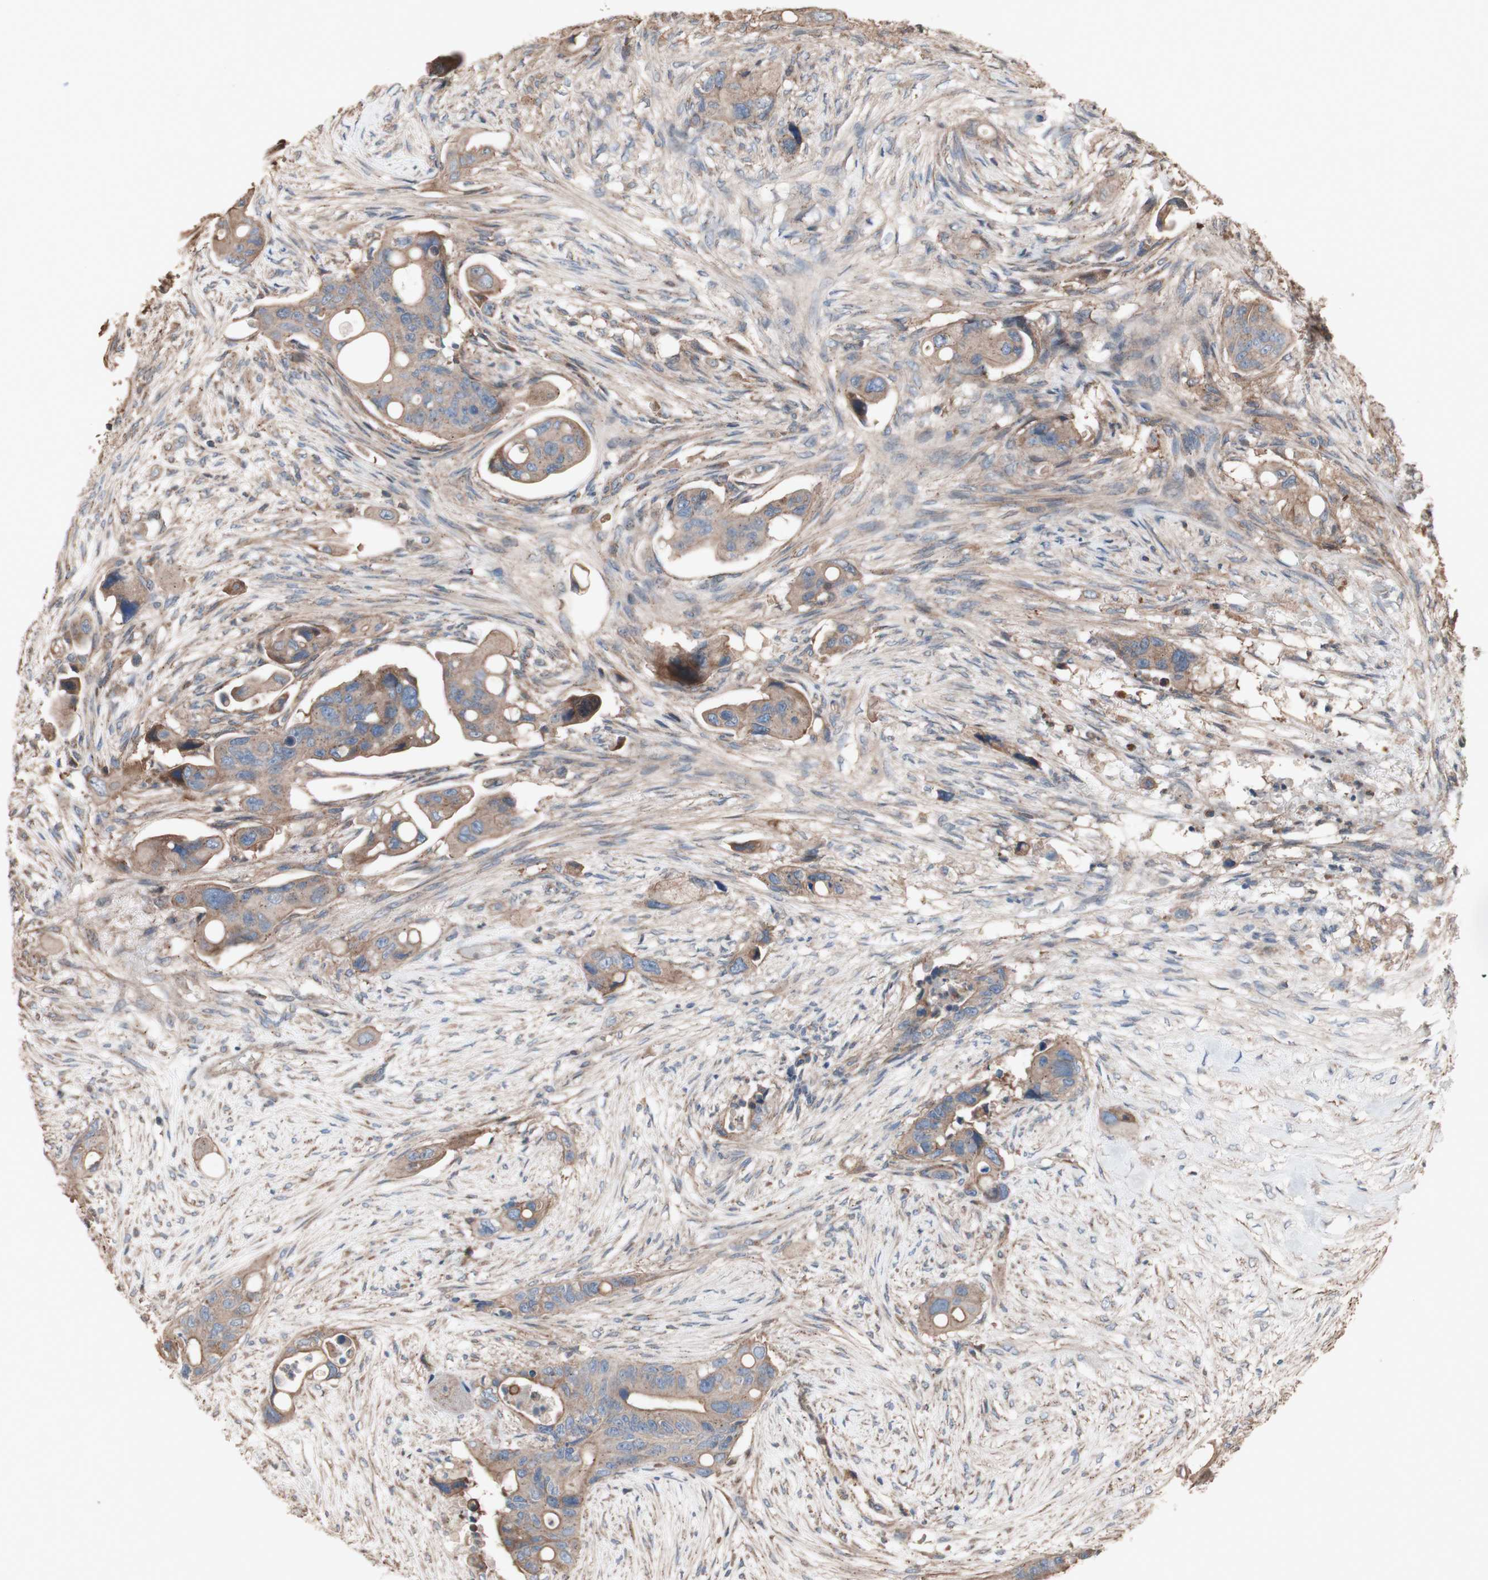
{"staining": {"intensity": "moderate", "quantity": ">75%", "location": "cytoplasmic/membranous"}, "tissue": "colorectal cancer", "cell_type": "Tumor cells", "image_type": "cancer", "snomed": [{"axis": "morphology", "description": "Adenocarcinoma, NOS"}, {"axis": "topography", "description": "Colon"}], "caption": "Colorectal adenocarcinoma stained with DAB IHC exhibits medium levels of moderate cytoplasmic/membranous expression in about >75% of tumor cells.", "gene": "COPB1", "patient": {"sex": "female", "age": 57}}